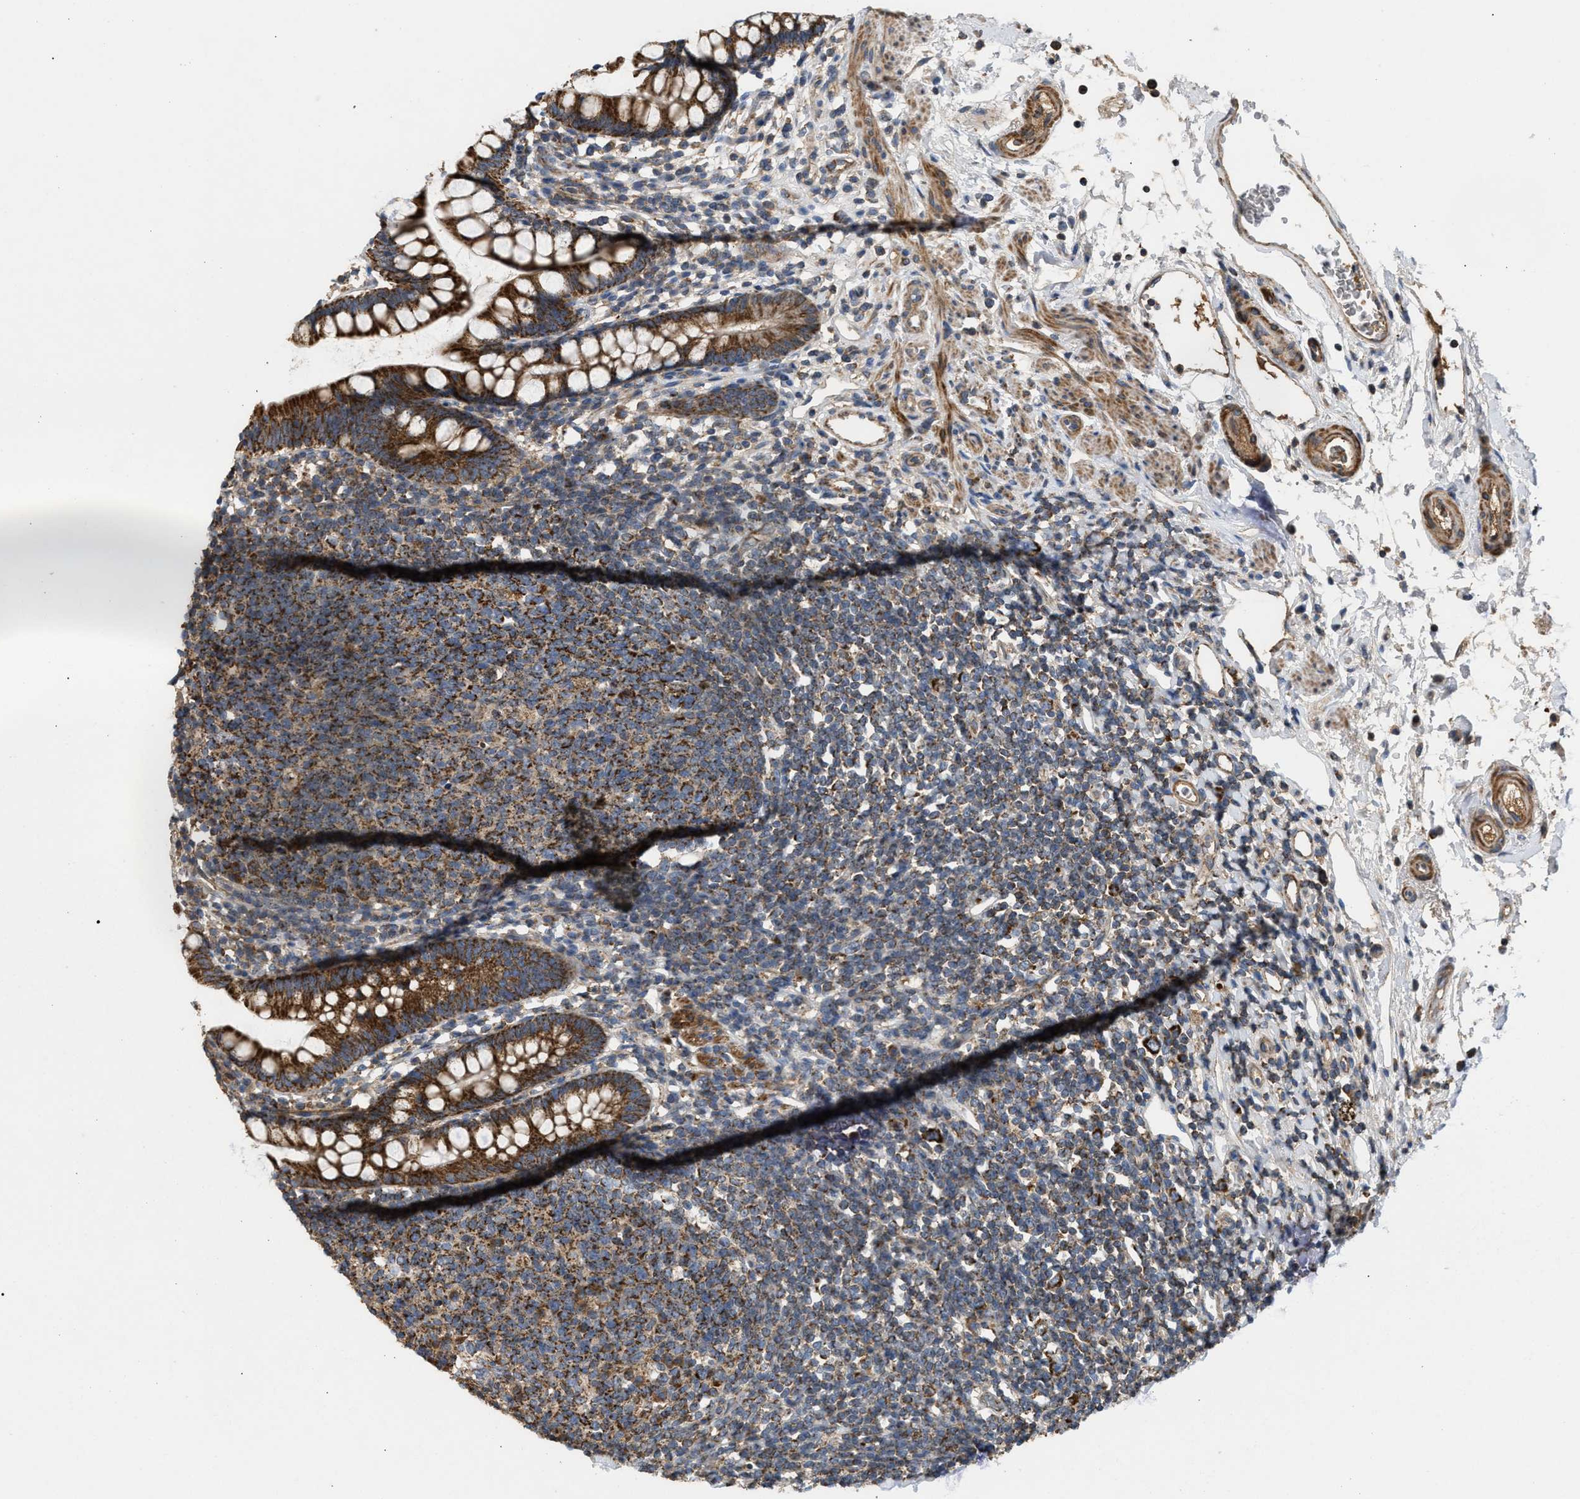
{"staining": {"intensity": "strong", "quantity": ">75%", "location": "cytoplasmic/membranous"}, "tissue": "small intestine", "cell_type": "Glandular cells", "image_type": "normal", "snomed": [{"axis": "morphology", "description": "Normal tissue, NOS"}, {"axis": "topography", "description": "Small intestine"}], "caption": "A micrograph of human small intestine stained for a protein shows strong cytoplasmic/membranous brown staining in glandular cells. (brown staining indicates protein expression, while blue staining denotes nuclei).", "gene": "TACO1", "patient": {"sex": "female", "age": 84}}